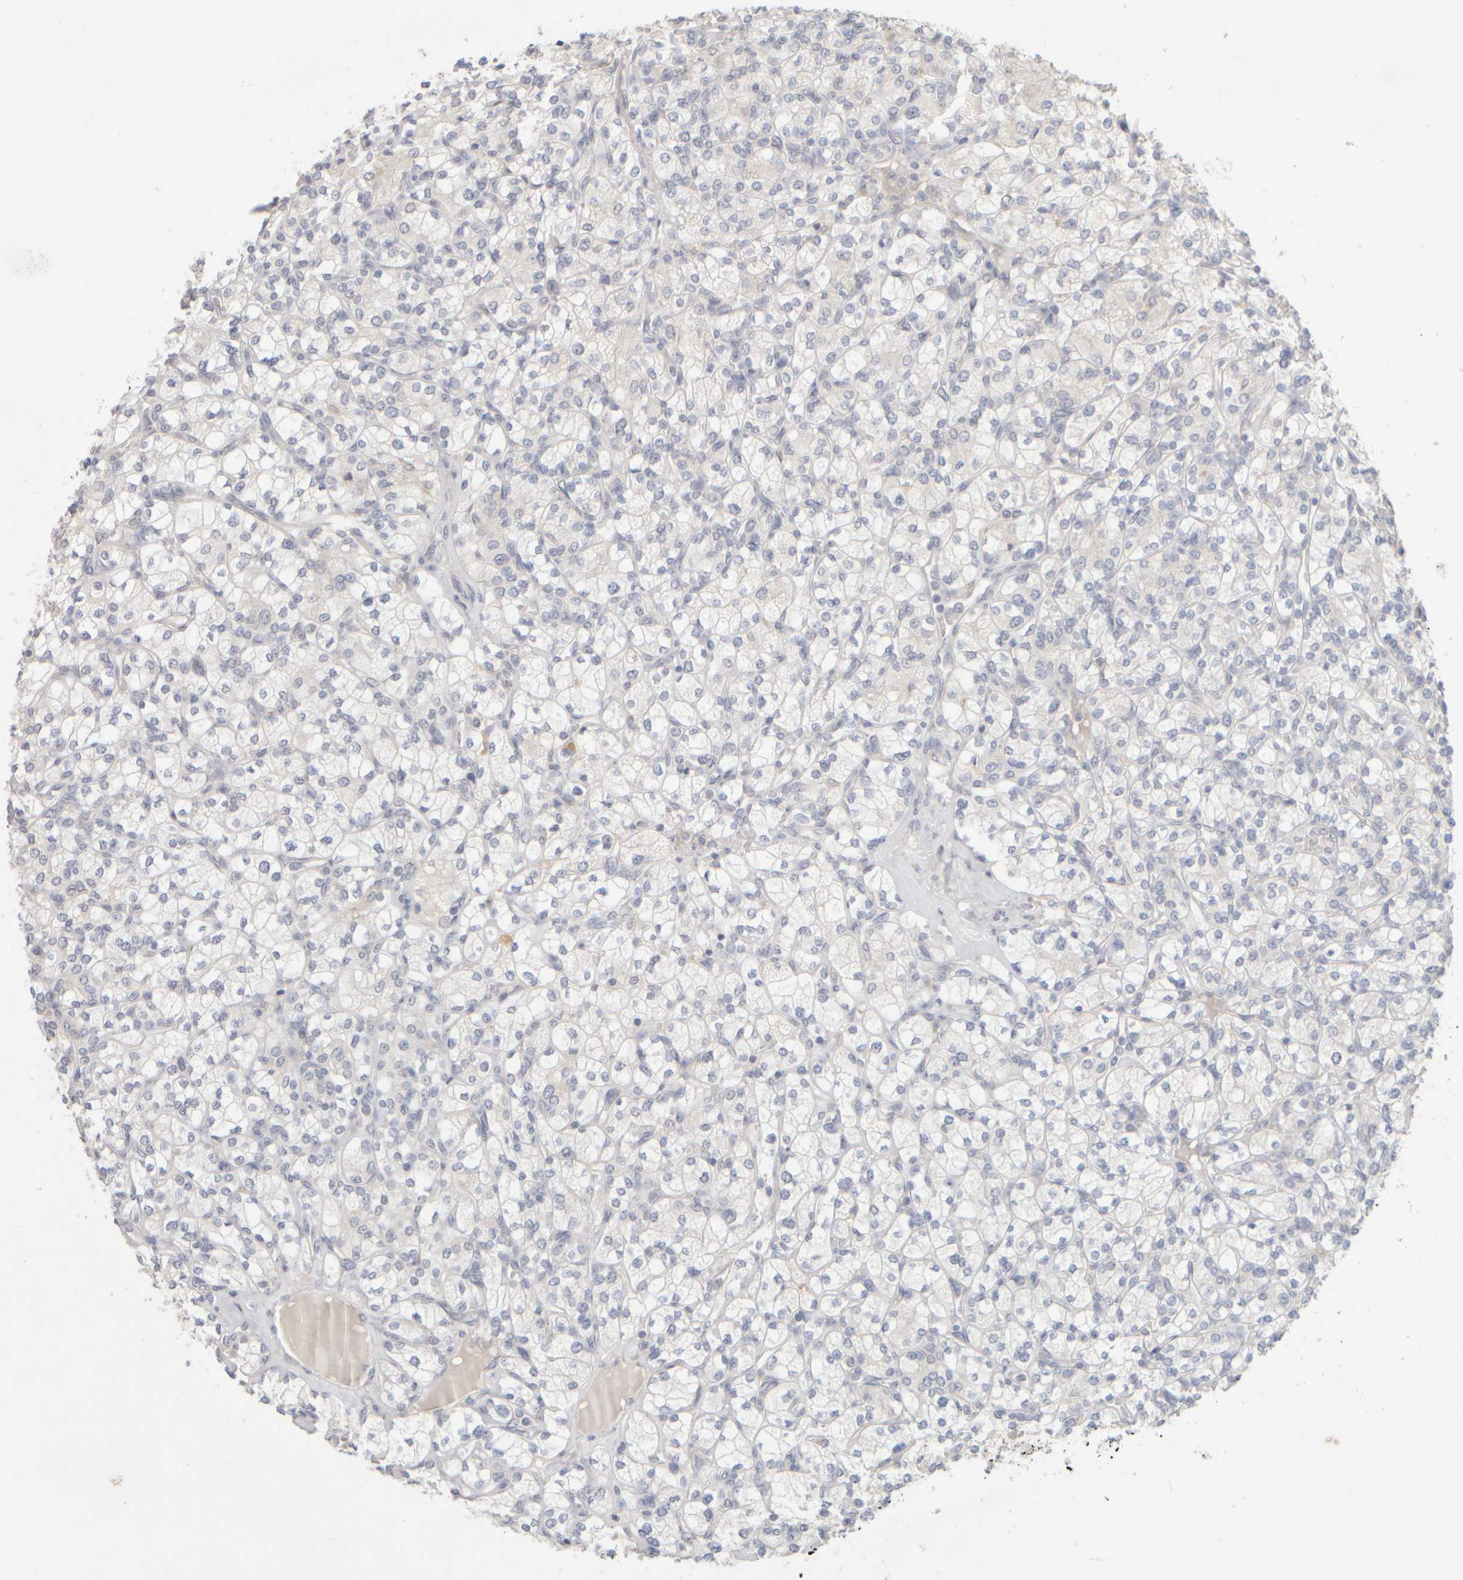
{"staining": {"intensity": "negative", "quantity": "none", "location": "none"}, "tissue": "renal cancer", "cell_type": "Tumor cells", "image_type": "cancer", "snomed": [{"axis": "morphology", "description": "Adenocarcinoma, NOS"}, {"axis": "topography", "description": "Kidney"}], "caption": "Immunohistochemistry (IHC) histopathology image of neoplastic tissue: renal cancer (adenocarcinoma) stained with DAB (3,3'-diaminobenzidine) reveals no significant protein positivity in tumor cells.", "gene": "ZNF112", "patient": {"sex": "male", "age": 77}}